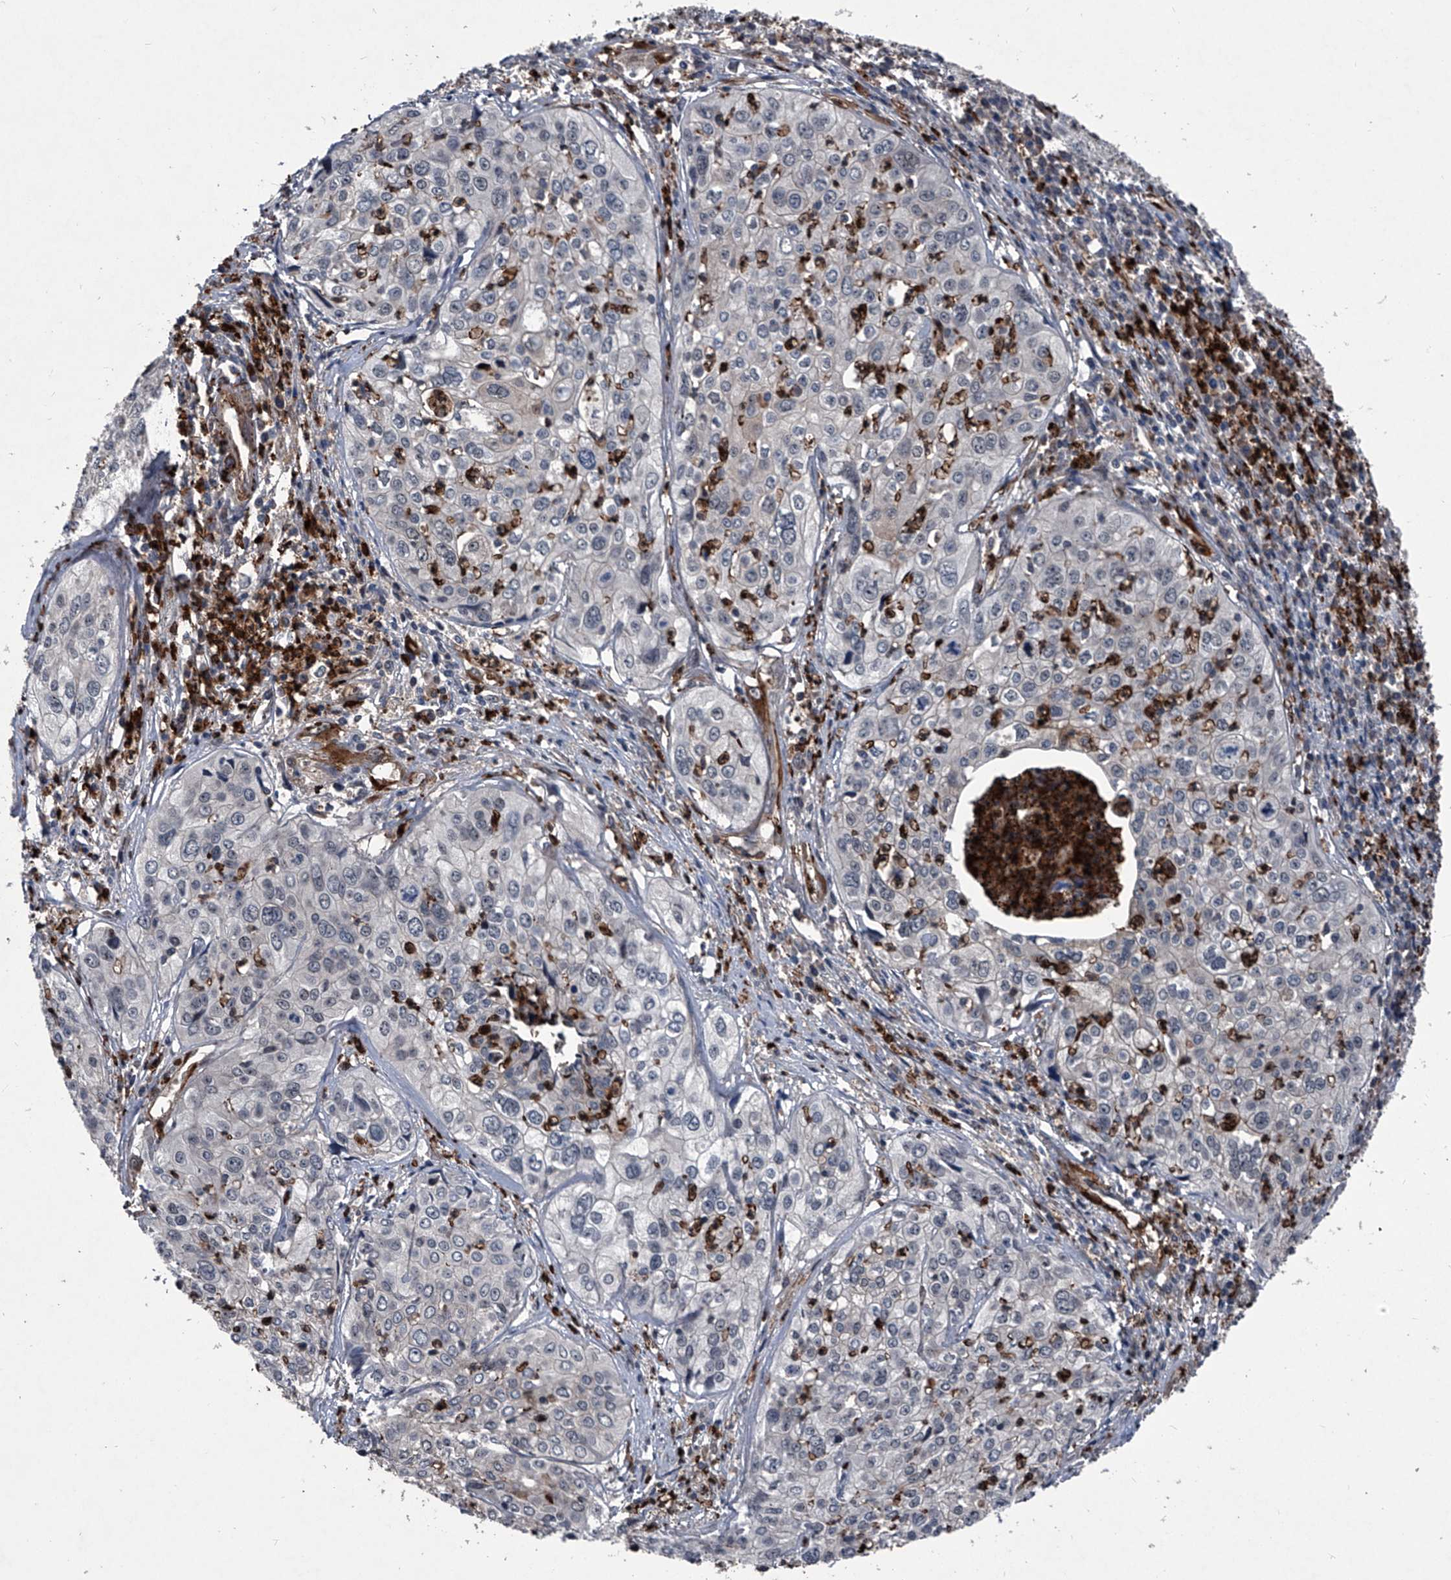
{"staining": {"intensity": "weak", "quantity": "<25%", "location": "cytoplasmic/membranous,nuclear"}, "tissue": "cervical cancer", "cell_type": "Tumor cells", "image_type": "cancer", "snomed": [{"axis": "morphology", "description": "Squamous cell carcinoma, NOS"}, {"axis": "topography", "description": "Cervix"}], "caption": "Immunohistochemistry (IHC) of human cervical squamous cell carcinoma demonstrates no staining in tumor cells. Brightfield microscopy of IHC stained with DAB (3,3'-diaminobenzidine) (brown) and hematoxylin (blue), captured at high magnification.", "gene": "MAPKAP1", "patient": {"sex": "female", "age": 31}}